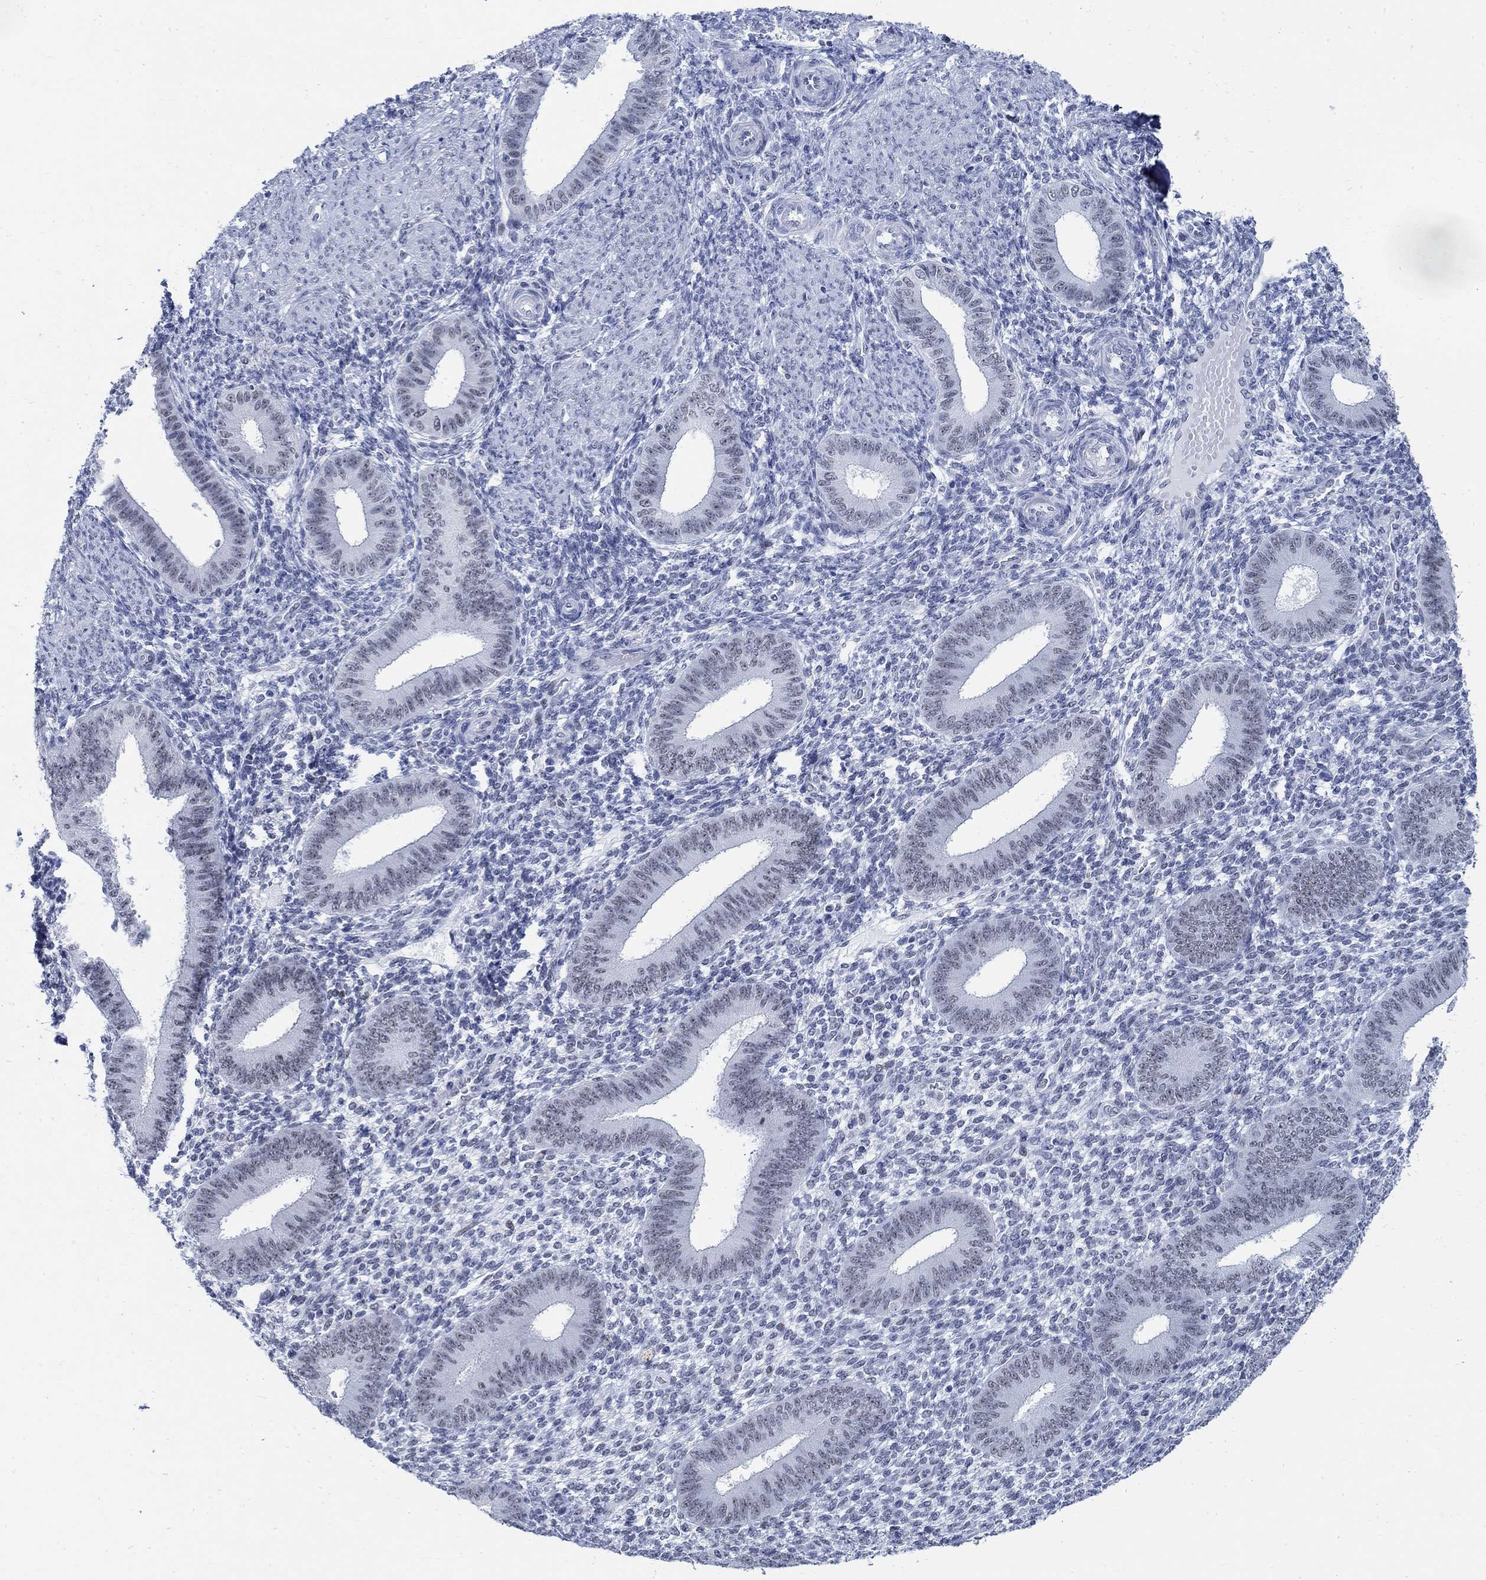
{"staining": {"intensity": "negative", "quantity": "none", "location": "none"}, "tissue": "endometrium", "cell_type": "Cells in endometrial stroma", "image_type": "normal", "snomed": [{"axis": "morphology", "description": "Normal tissue, NOS"}, {"axis": "topography", "description": "Endometrium"}], "caption": "This is an immunohistochemistry (IHC) image of normal endometrium. There is no staining in cells in endometrial stroma.", "gene": "DLK1", "patient": {"sex": "female", "age": 39}}